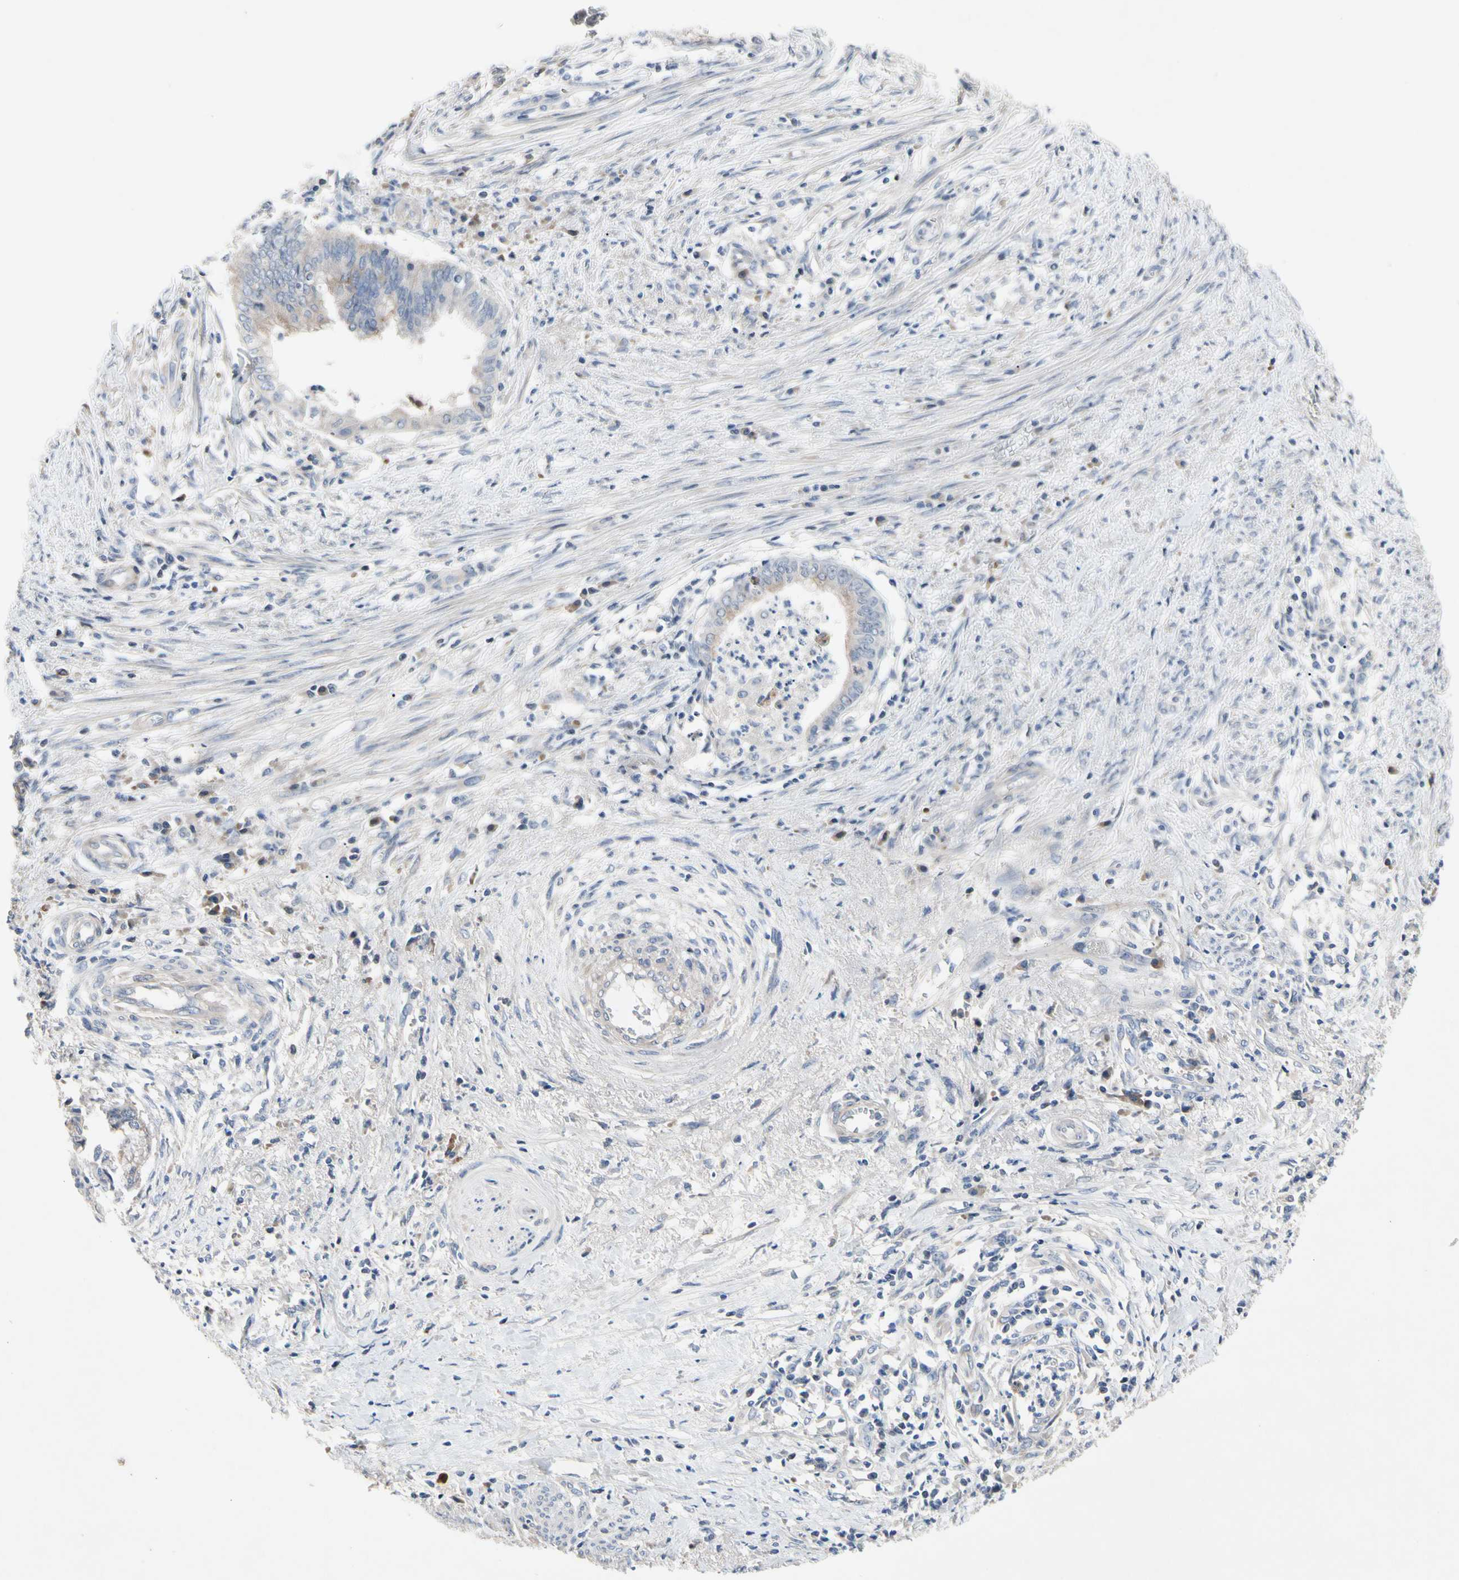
{"staining": {"intensity": "weak", "quantity": "<25%", "location": "cytoplasmic/membranous"}, "tissue": "endometrial cancer", "cell_type": "Tumor cells", "image_type": "cancer", "snomed": [{"axis": "morphology", "description": "Necrosis, NOS"}, {"axis": "morphology", "description": "Adenocarcinoma, NOS"}, {"axis": "topography", "description": "Endometrium"}], "caption": "Immunohistochemistry (IHC) photomicrograph of neoplastic tissue: human endometrial cancer stained with DAB demonstrates no significant protein expression in tumor cells.", "gene": "GAS6", "patient": {"sex": "female", "age": 79}}